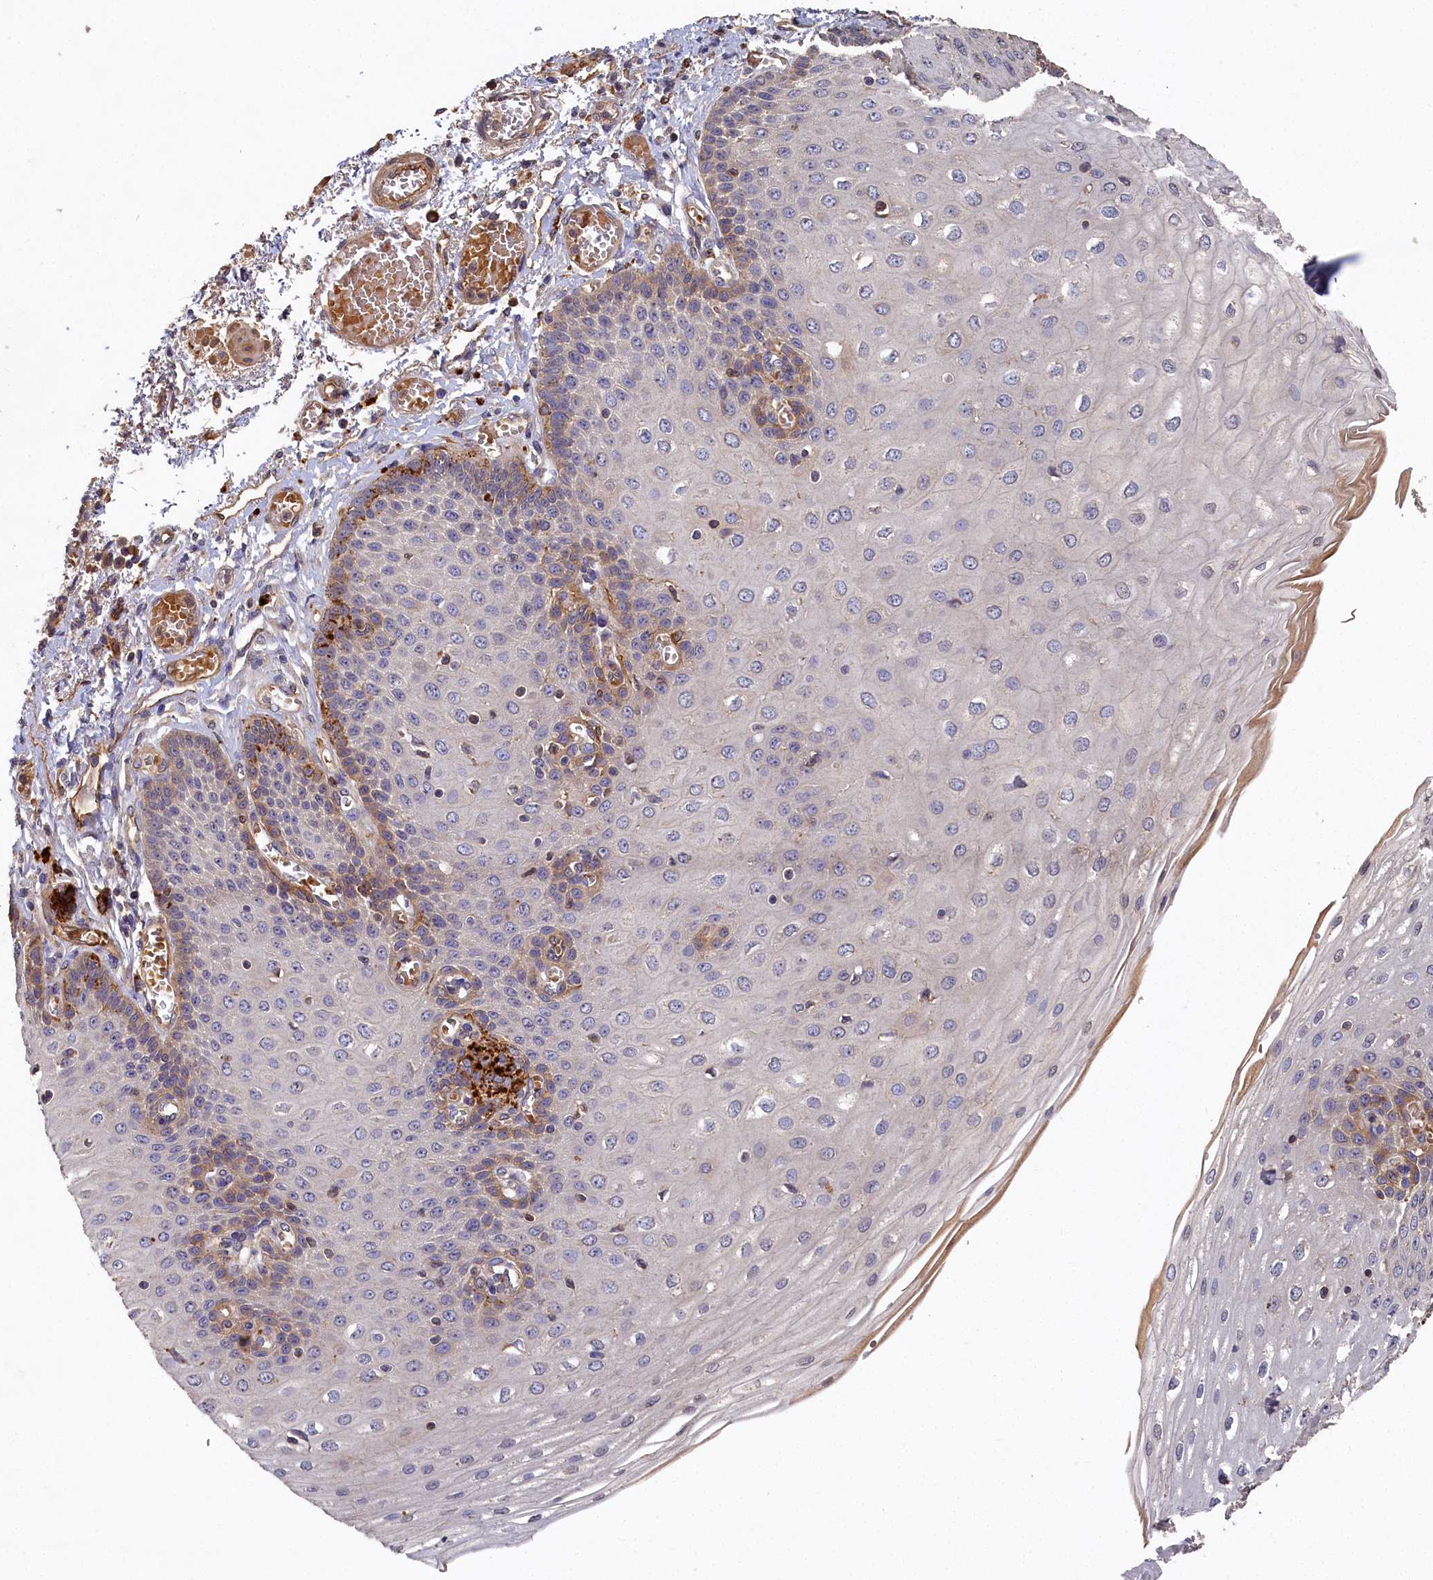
{"staining": {"intensity": "moderate", "quantity": "<25%", "location": "cytoplasmic/membranous"}, "tissue": "esophagus", "cell_type": "Squamous epithelial cells", "image_type": "normal", "snomed": [{"axis": "morphology", "description": "Normal tissue, NOS"}, {"axis": "topography", "description": "Esophagus"}], "caption": "Immunohistochemistry (IHC) (DAB) staining of benign human esophagus shows moderate cytoplasmic/membranous protein expression in approximately <25% of squamous epithelial cells.", "gene": "DHRS11", "patient": {"sex": "male", "age": 81}}